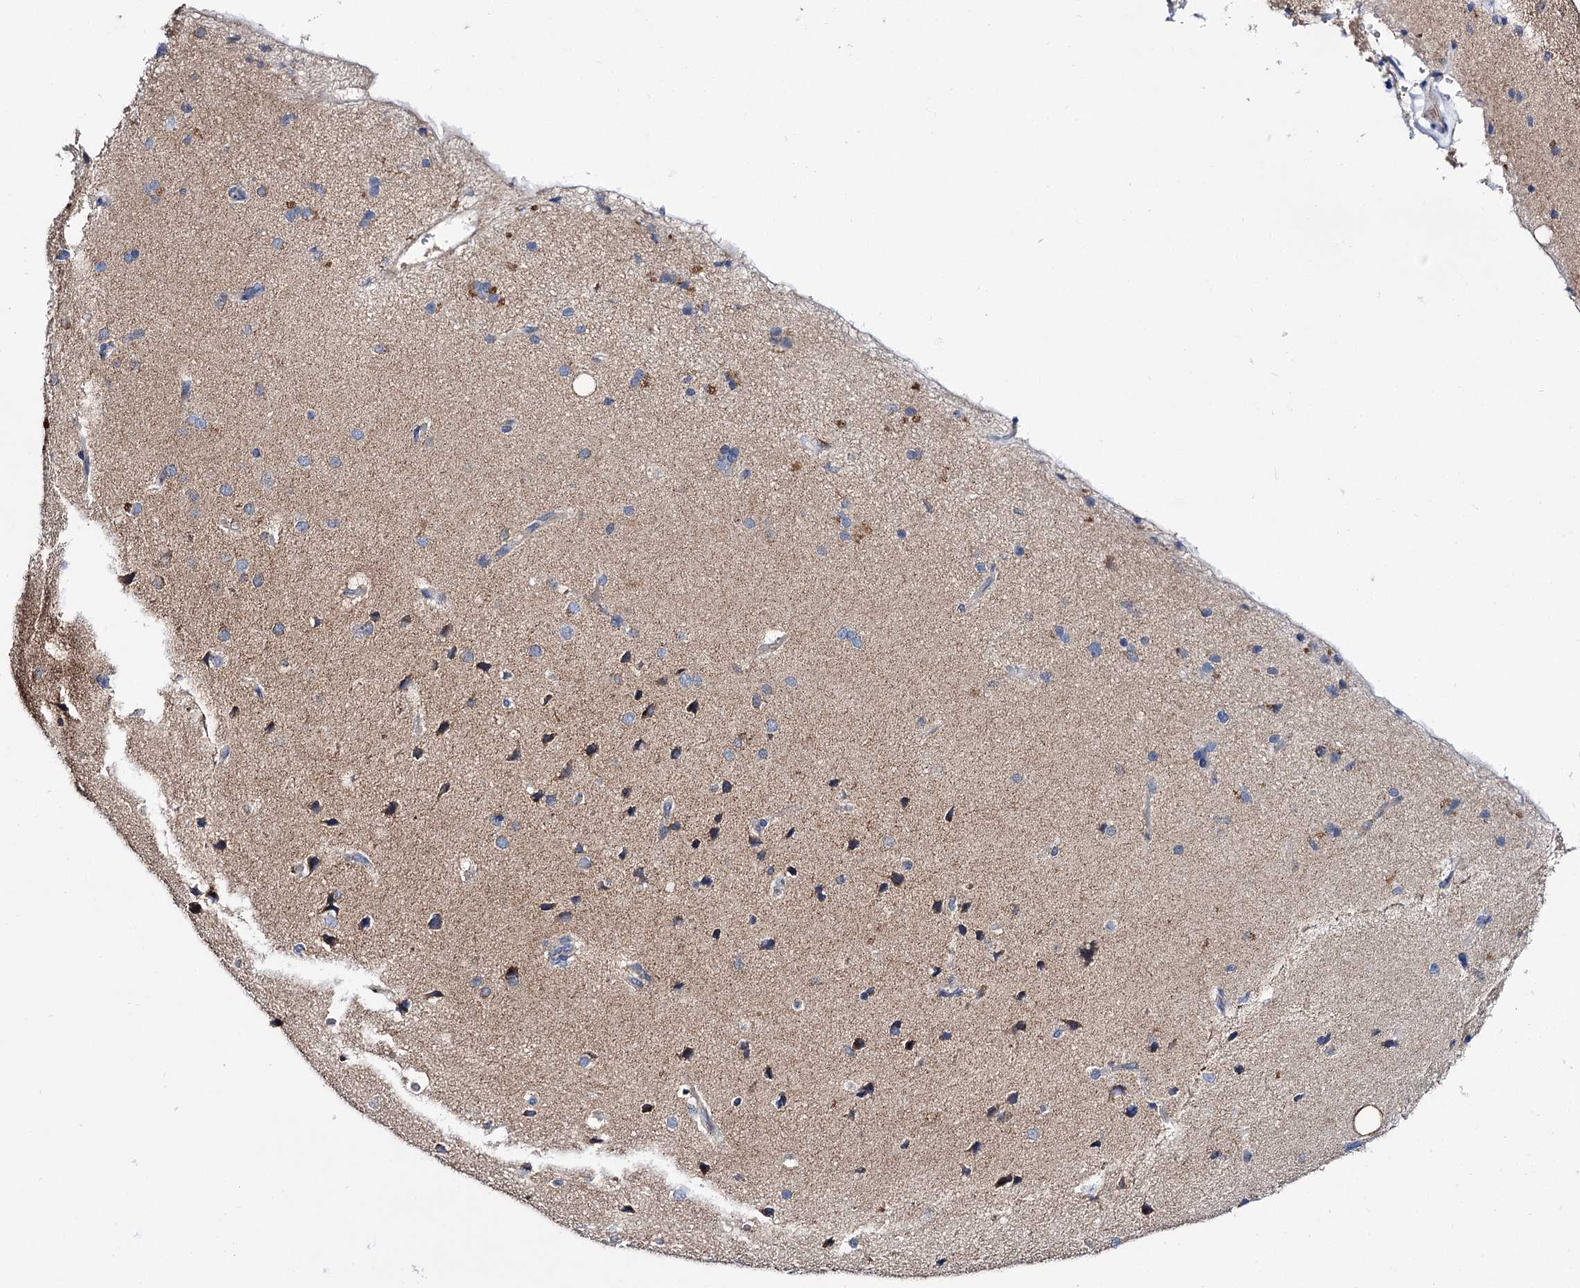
{"staining": {"intensity": "weak", "quantity": "<25%", "location": "cytoplasmic/membranous"}, "tissue": "cerebral cortex", "cell_type": "Endothelial cells", "image_type": "normal", "snomed": [{"axis": "morphology", "description": "Normal tissue, NOS"}, {"axis": "topography", "description": "Cerebral cortex"}], "caption": "Immunohistochemistry (IHC) of benign human cerebral cortex exhibits no positivity in endothelial cells.", "gene": "UBASH3B", "patient": {"sex": "male", "age": 62}}